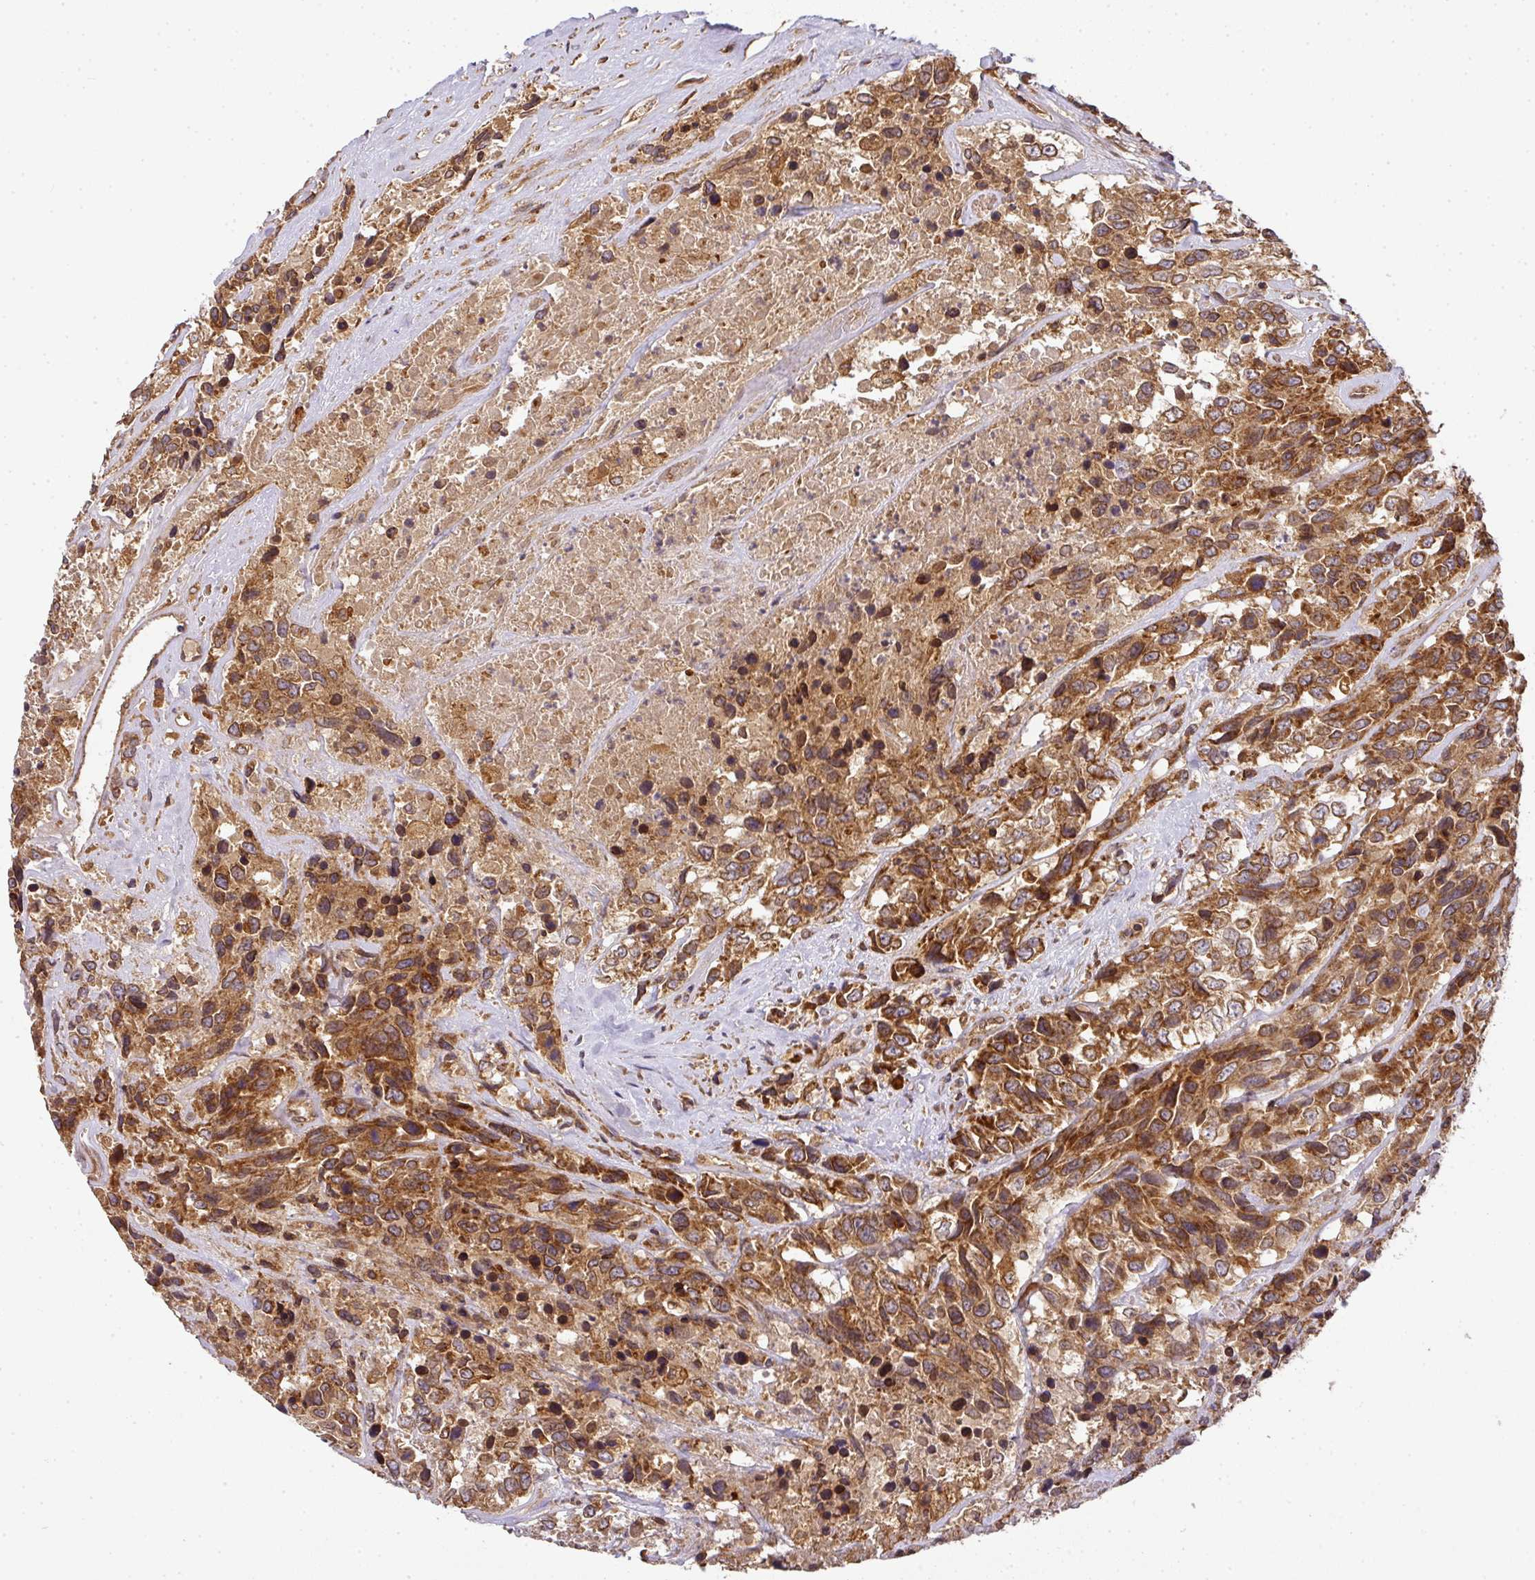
{"staining": {"intensity": "strong", "quantity": ">75%", "location": "cytoplasmic/membranous"}, "tissue": "urothelial cancer", "cell_type": "Tumor cells", "image_type": "cancer", "snomed": [{"axis": "morphology", "description": "Urothelial carcinoma, High grade"}, {"axis": "topography", "description": "Urinary bladder"}], "caption": "There is high levels of strong cytoplasmic/membranous expression in tumor cells of urothelial cancer, as demonstrated by immunohistochemical staining (brown color).", "gene": "MALSU1", "patient": {"sex": "female", "age": 70}}